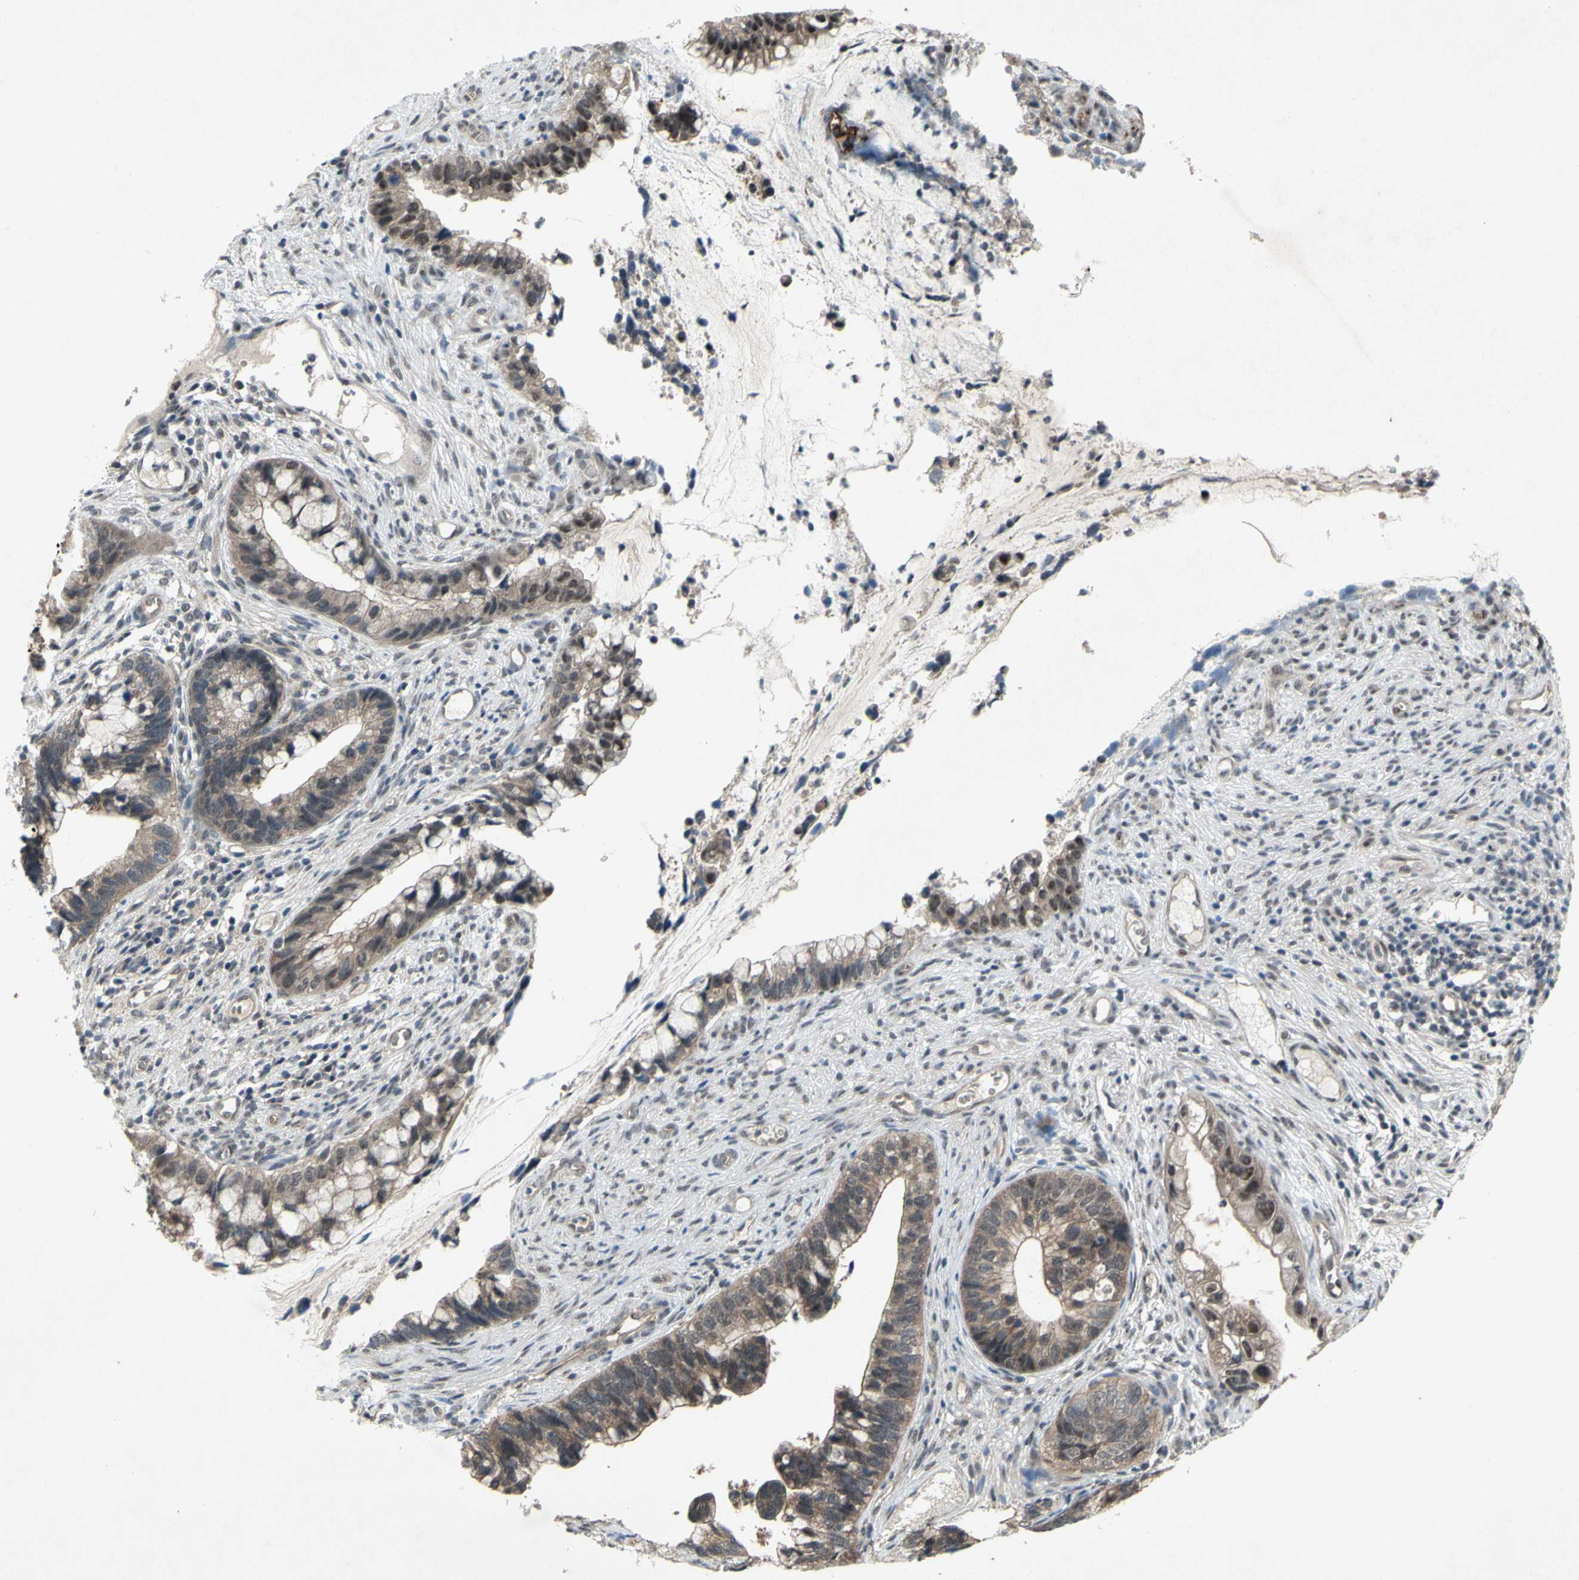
{"staining": {"intensity": "moderate", "quantity": "<25%", "location": "cytoplasmic/membranous,nuclear"}, "tissue": "cervical cancer", "cell_type": "Tumor cells", "image_type": "cancer", "snomed": [{"axis": "morphology", "description": "Adenocarcinoma, NOS"}, {"axis": "topography", "description": "Cervix"}], "caption": "Immunohistochemical staining of human adenocarcinoma (cervical) displays low levels of moderate cytoplasmic/membranous and nuclear staining in approximately <25% of tumor cells.", "gene": "TRDMT1", "patient": {"sex": "female", "age": 44}}